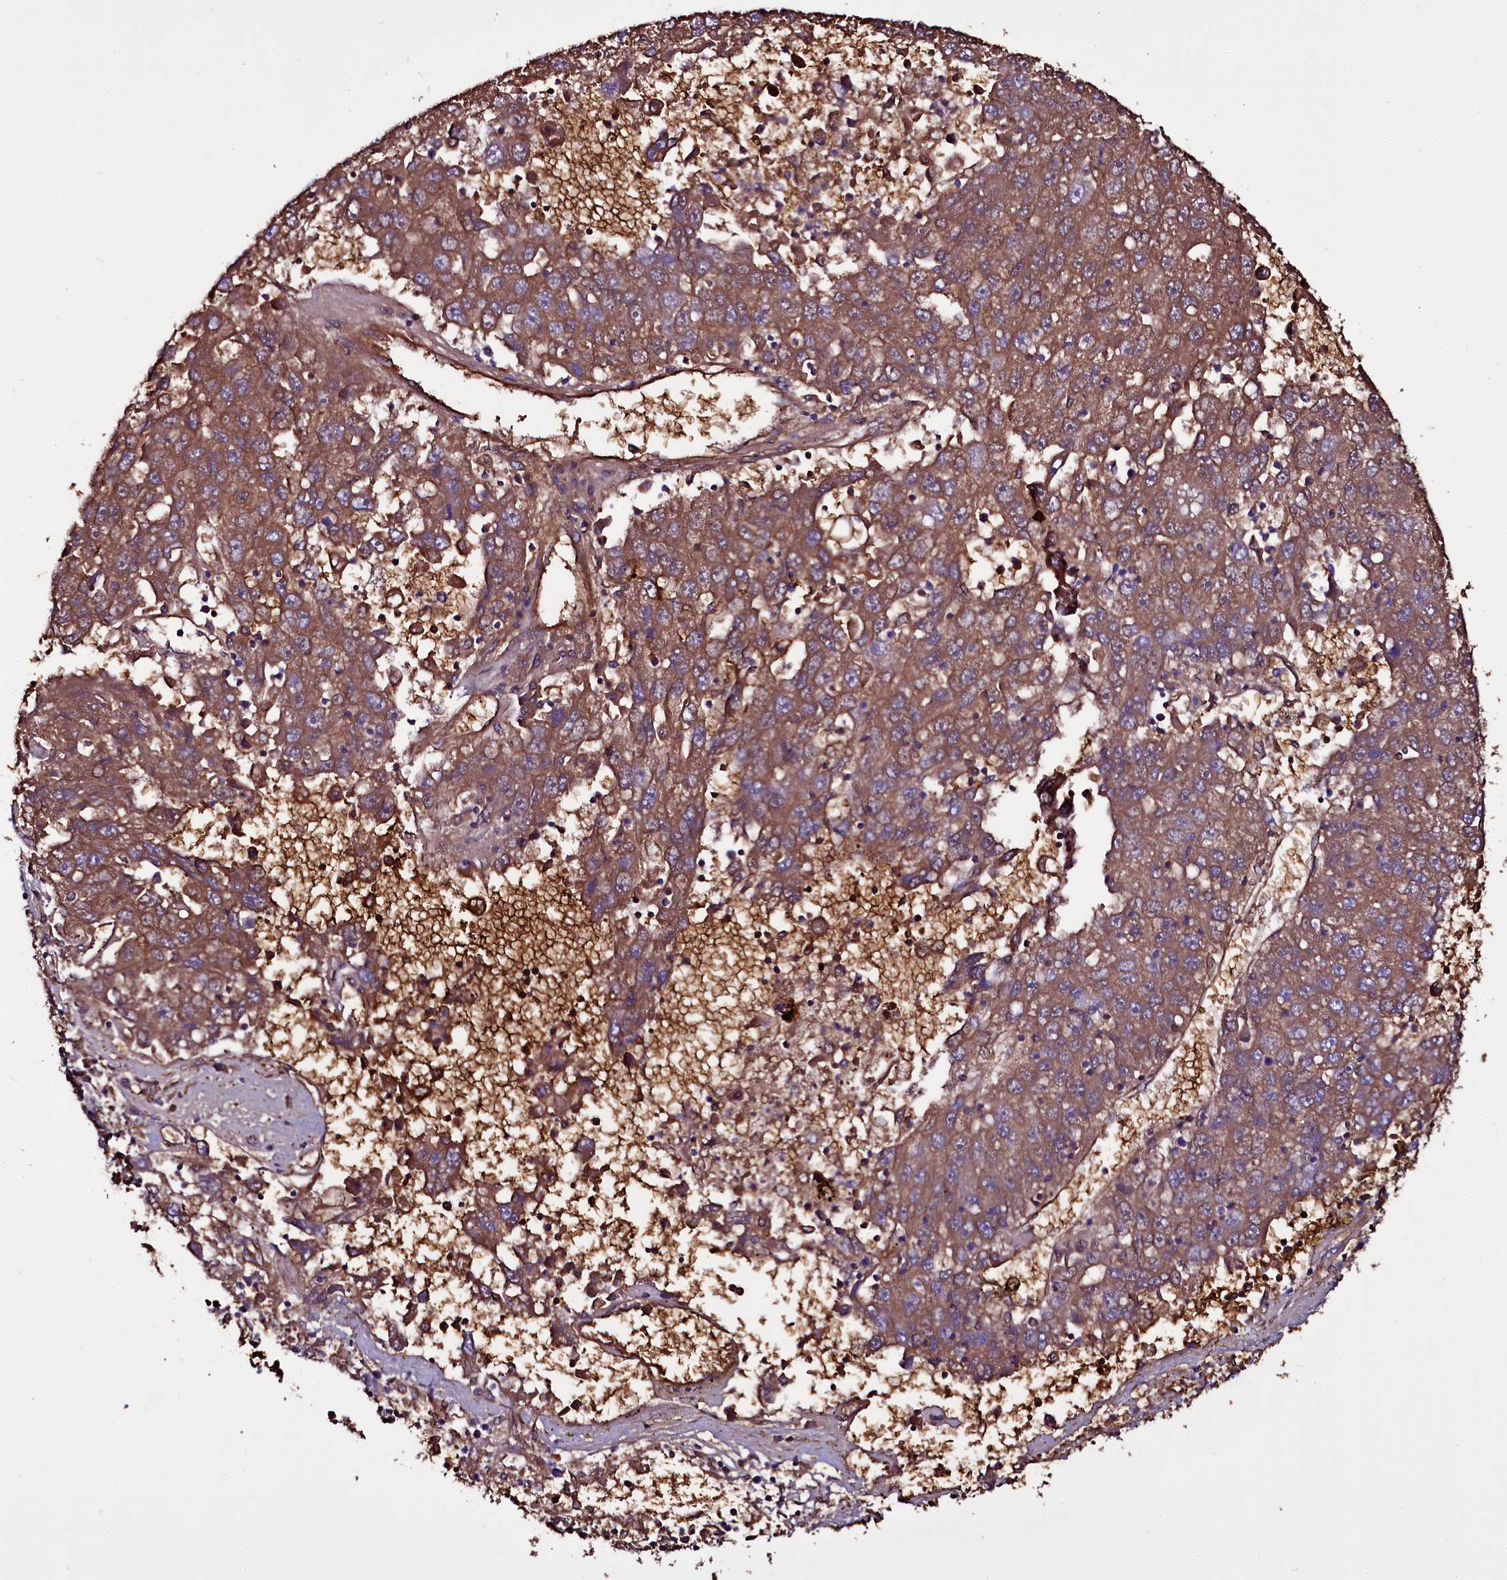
{"staining": {"intensity": "moderate", "quantity": ">75%", "location": "cytoplasmic/membranous"}, "tissue": "liver cancer", "cell_type": "Tumor cells", "image_type": "cancer", "snomed": [{"axis": "morphology", "description": "Carcinoma, Hepatocellular, NOS"}, {"axis": "topography", "description": "Liver"}], "caption": "A histopathology image of liver hepatocellular carcinoma stained for a protein reveals moderate cytoplasmic/membranous brown staining in tumor cells.", "gene": "MEX3C", "patient": {"sex": "male", "age": 49}}